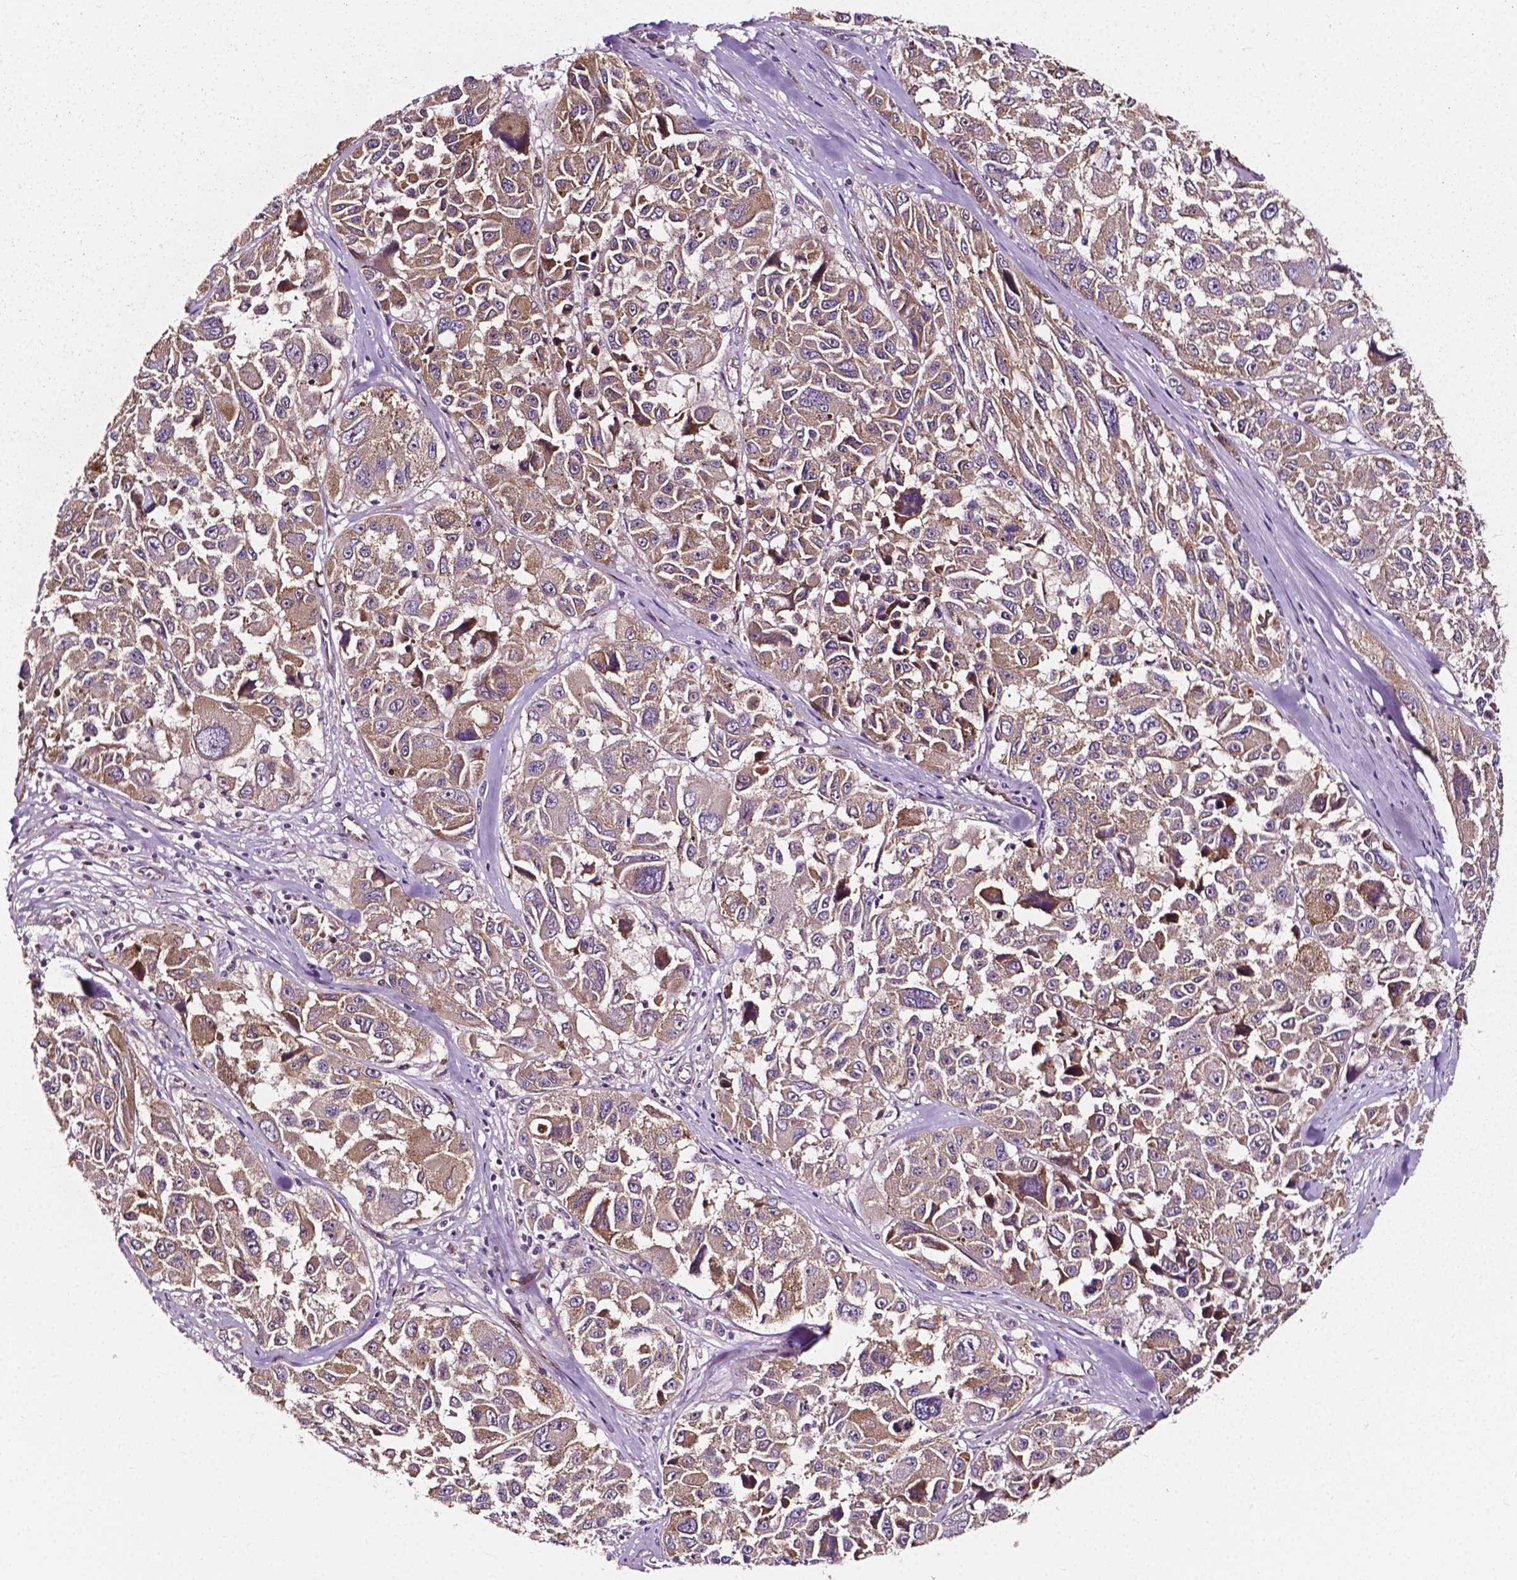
{"staining": {"intensity": "weak", "quantity": ">75%", "location": "cytoplasmic/membranous"}, "tissue": "melanoma", "cell_type": "Tumor cells", "image_type": "cancer", "snomed": [{"axis": "morphology", "description": "Malignant melanoma, NOS"}, {"axis": "topography", "description": "Skin"}], "caption": "Weak cytoplasmic/membranous protein positivity is present in approximately >75% of tumor cells in melanoma.", "gene": "ATG16L1", "patient": {"sex": "female", "age": 66}}